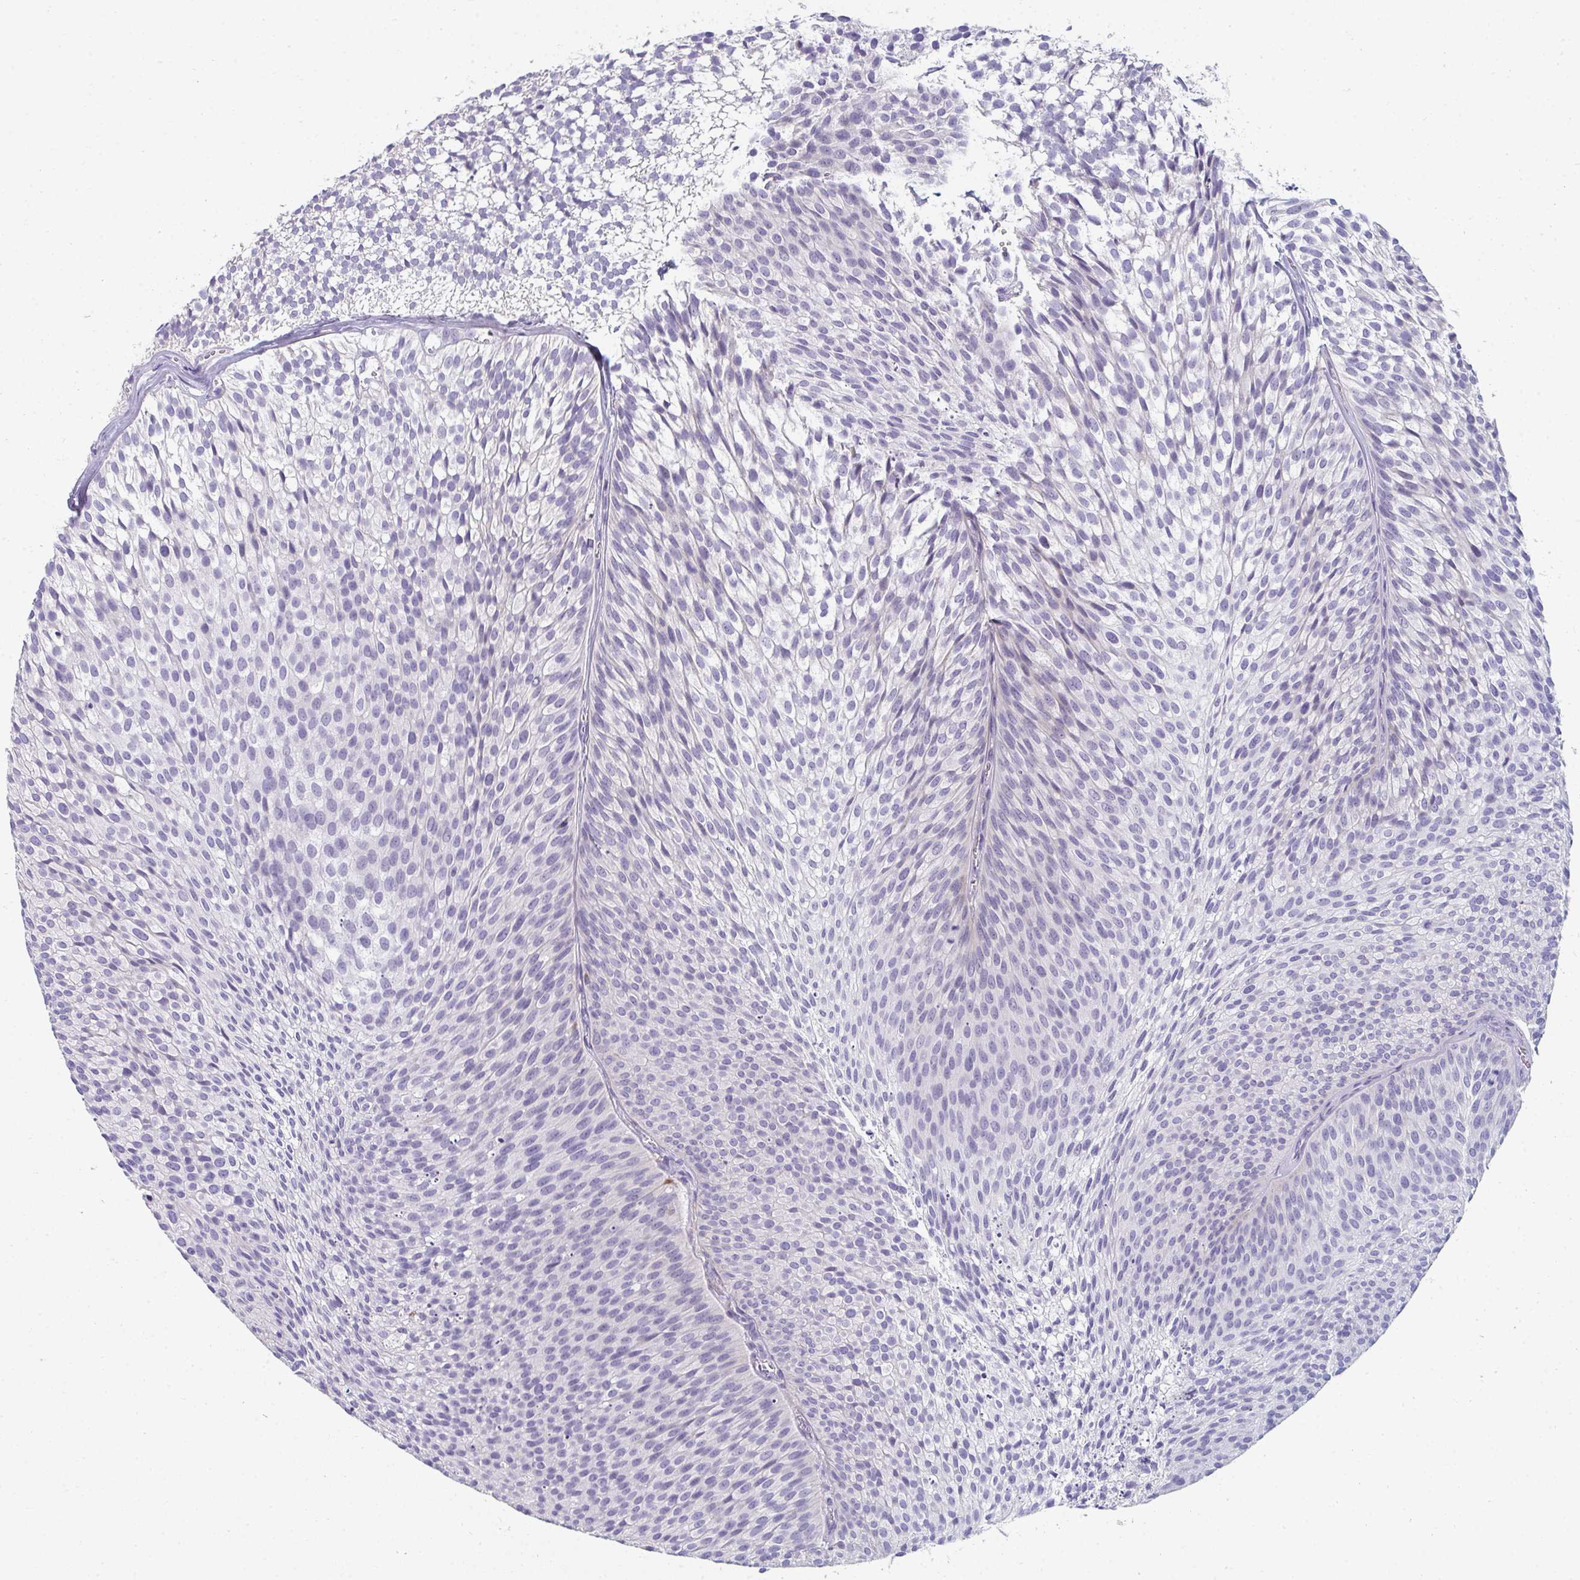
{"staining": {"intensity": "negative", "quantity": "none", "location": "none"}, "tissue": "urothelial cancer", "cell_type": "Tumor cells", "image_type": "cancer", "snomed": [{"axis": "morphology", "description": "Urothelial carcinoma, Low grade"}, {"axis": "topography", "description": "Urinary bladder"}], "caption": "High power microscopy histopathology image of an immunohistochemistry micrograph of urothelial carcinoma (low-grade), revealing no significant positivity in tumor cells.", "gene": "EIF1AD", "patient": {"sex": "male", "age": 91}}